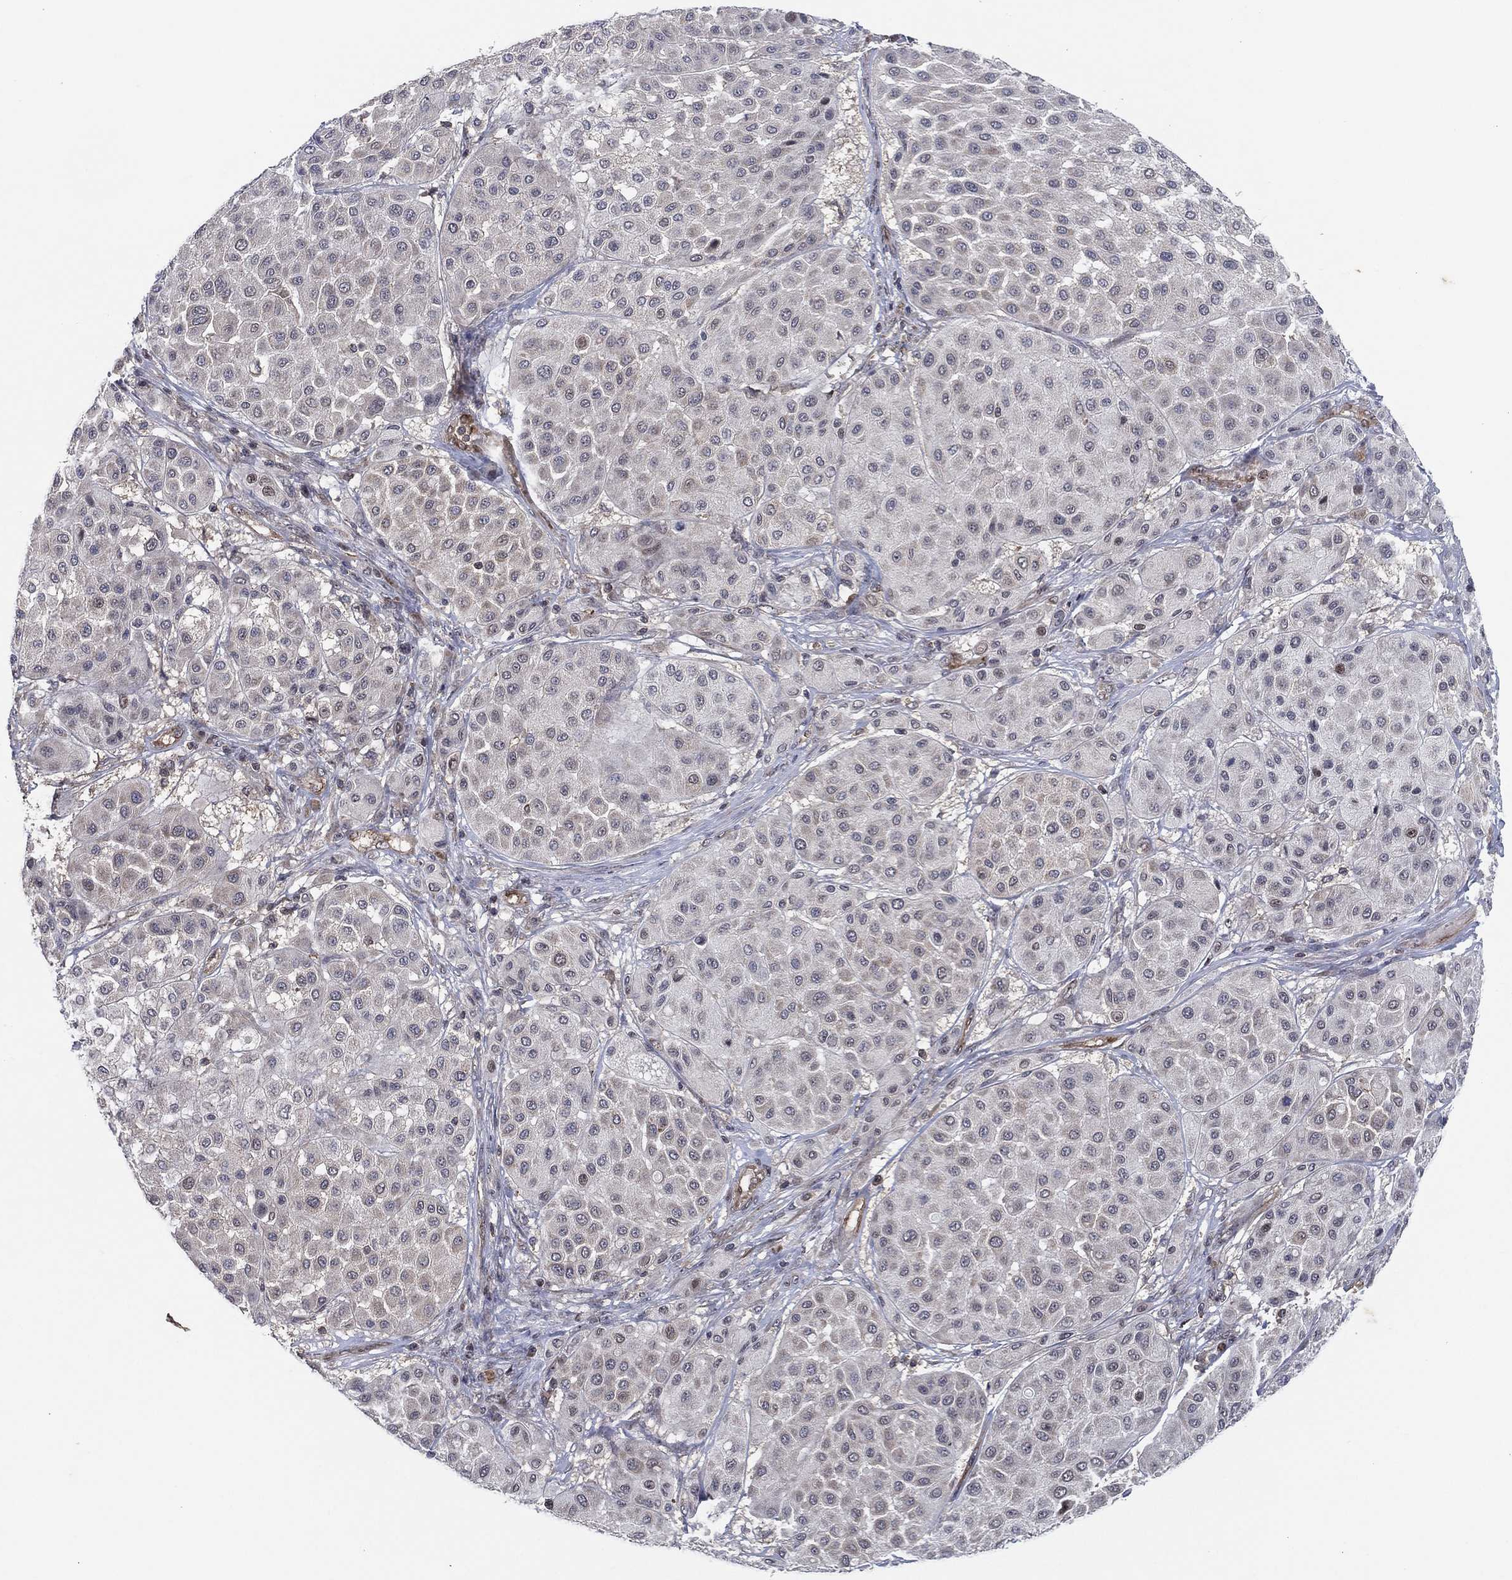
{"staining": {"intensity": "negative", "quantity": "none", "location": "none"}, "tissue": "melanoma", "cell_type": "Tumor cells", "image_type": "cancer", "snomed": [{"axis": "morphology", "description": "Malignant melanoma, Metastatic site"}, {"axis": "topography", "description": "Smooth muscle"}], "caption": "High magnification brightfield microscopy of malignant melanoma (metastatic site) stained with DAB (brown) and counterstained with hematoxylin (blue): tumor cells show no significant staining.", "gene": "TMCO1", "patient": {"sex": "male", "age": 41}}